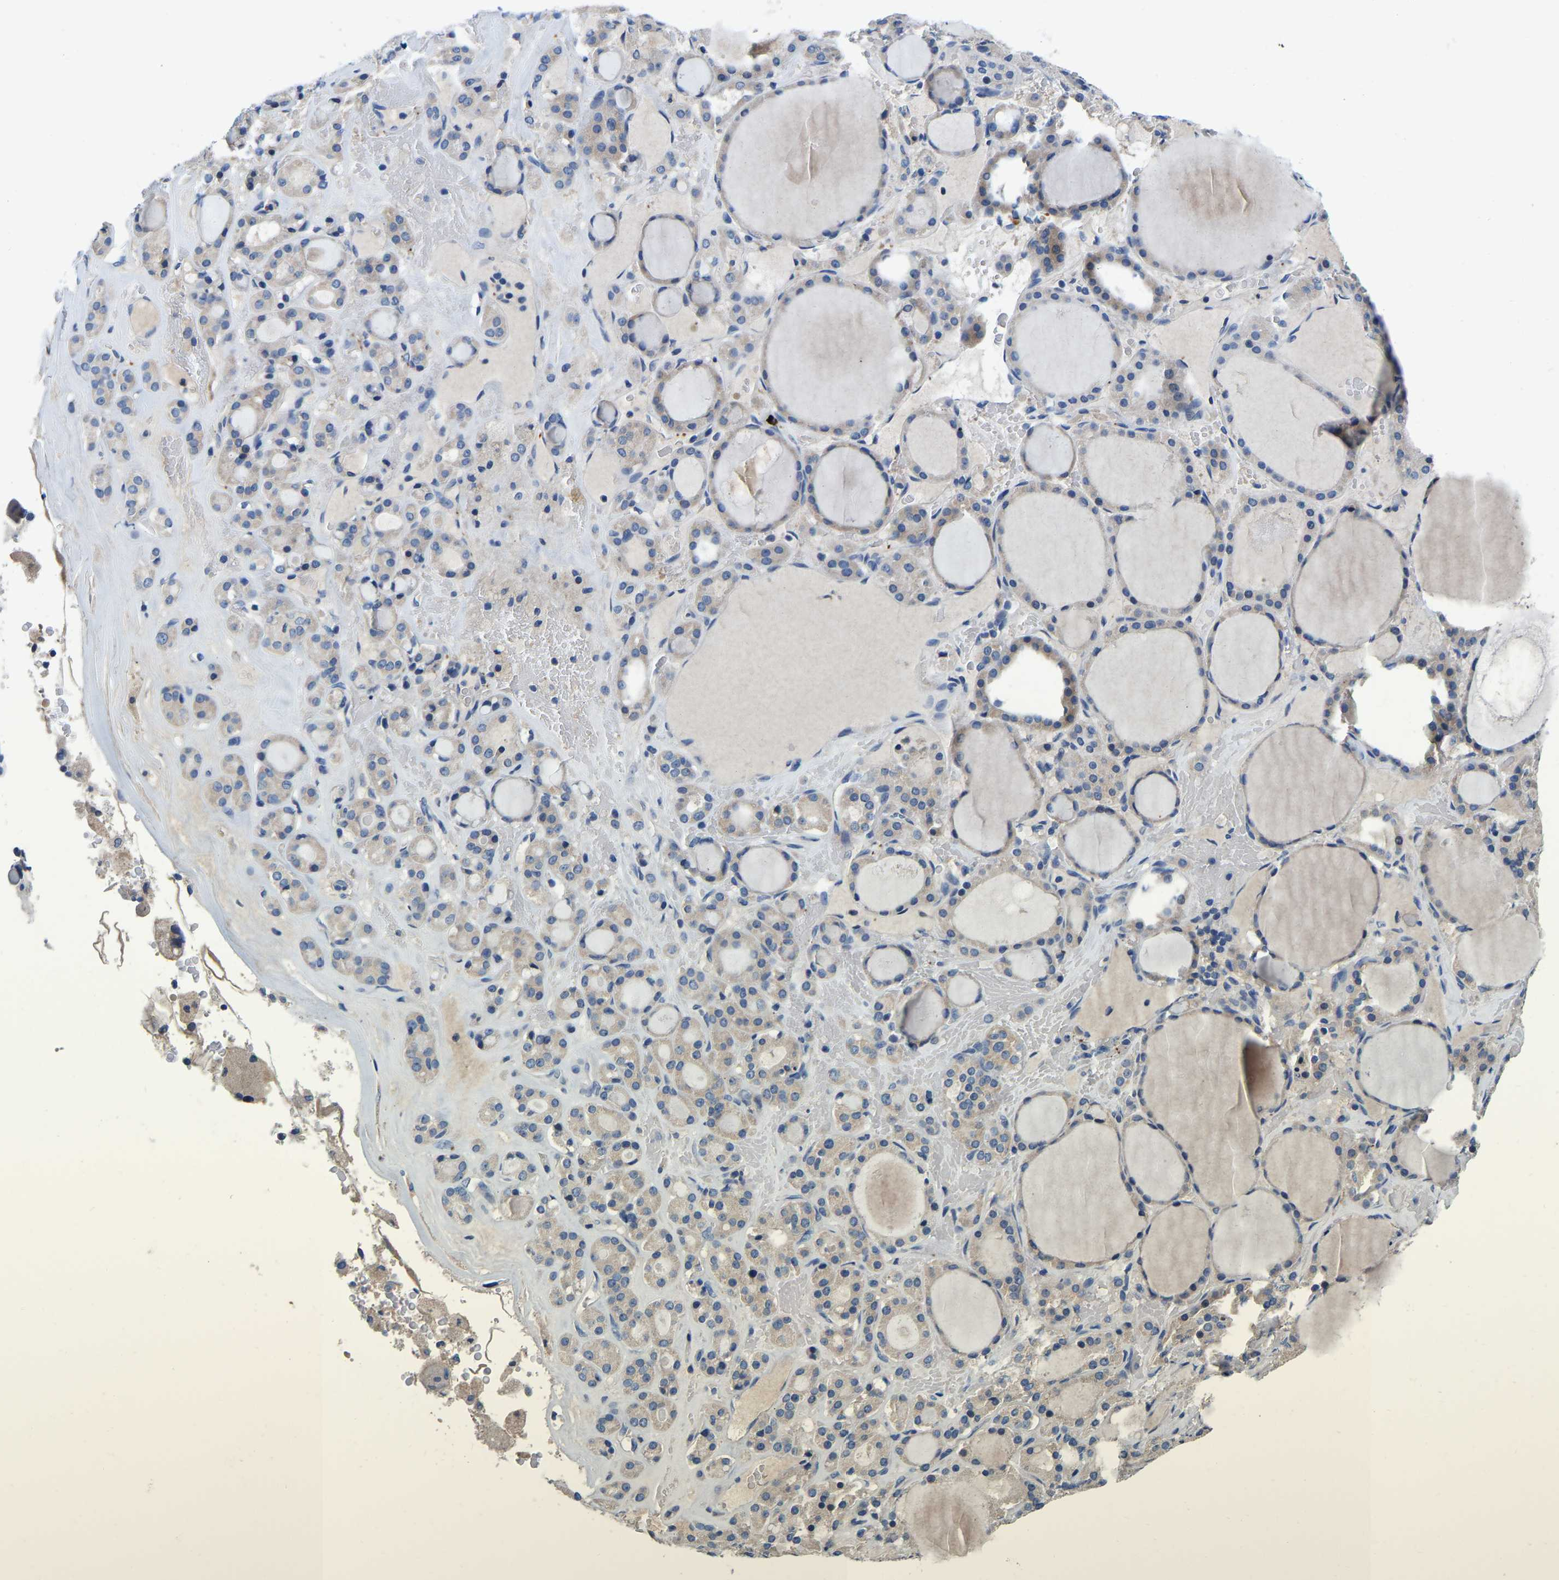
{"staining": {"intensity": "negative", "quantity": "none", "location": "none"}, "tissue": "thyroid gland", "cell_type": "Glandular cells", "image_type": "normal", "snomed": [{"axis": "morphology", "description": "Normal tissue, NOS"}, {"axis": "morphology", "description": "Carcinoma, NOS"}, {"axis": "topography", "description": "Thyroid gland"}], "caption": "High power microscopy photomicrograph of an IHC photomicrograph of unremarkable thyroid gland, revealing no significant staining in glandular cells. (Stains: DAB (3,3'-diaminobenzidine) immunohistochemistry with hematoxylin counter stain, Microscopy: brightfield microscopy at high magnification).", "gene": "RAB27B", "patient": {"sex": "female", "age": 86}}